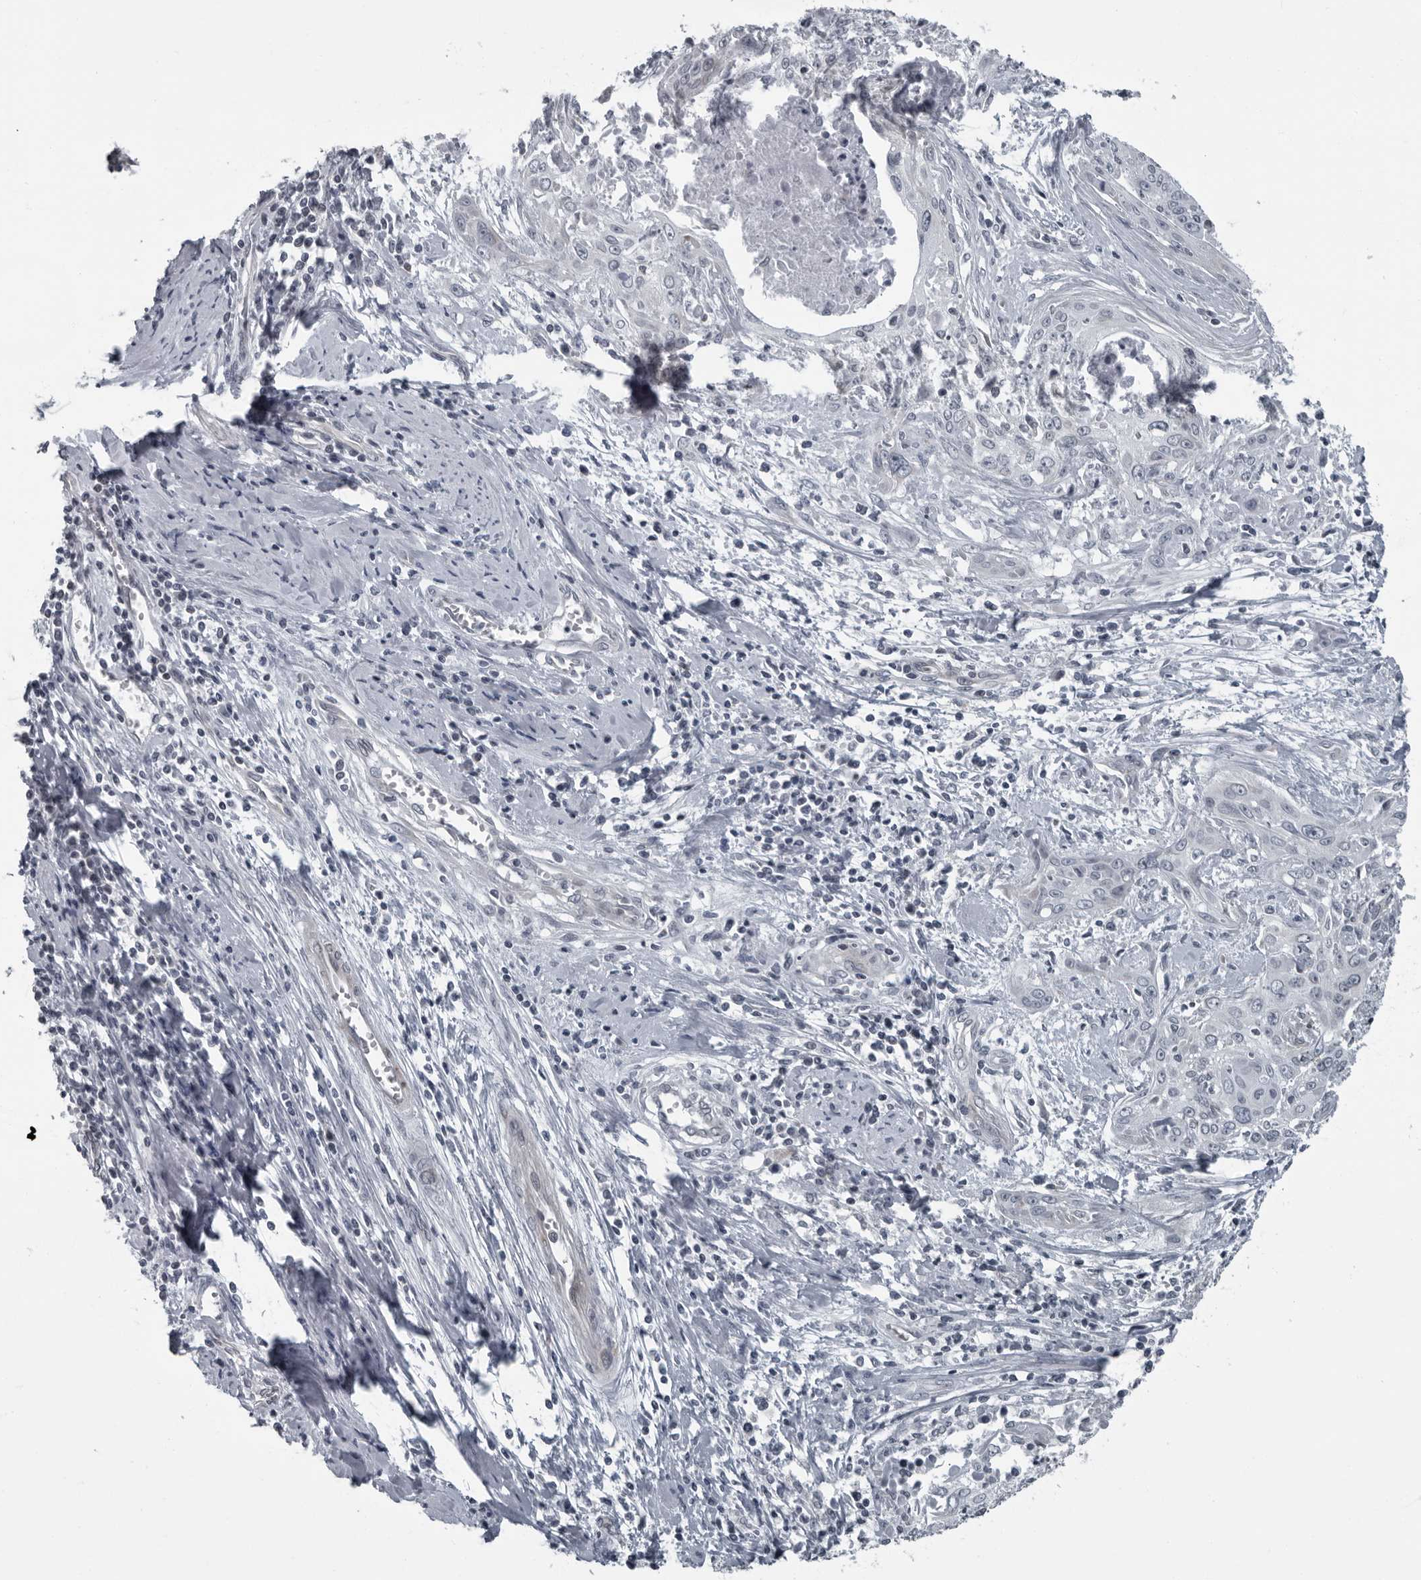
{"staining": {"intensity": "negative", "quantity": "none", "location": "none"}, "tissue": "cervical cancer", "cell_type": "Tumor cells", "image_type": "cancer", "snomed": [{"axis": "morphology", "description": "Squamous cell carcinoma, NOS"}, {"axis": "topography", "description": "Cervix"}], "caption": "The image displays no staining of tumor cells in cervical squamous cell carcinoma.", "gene": "RTCA", "patient": {"sex": "female", "age": 55}}